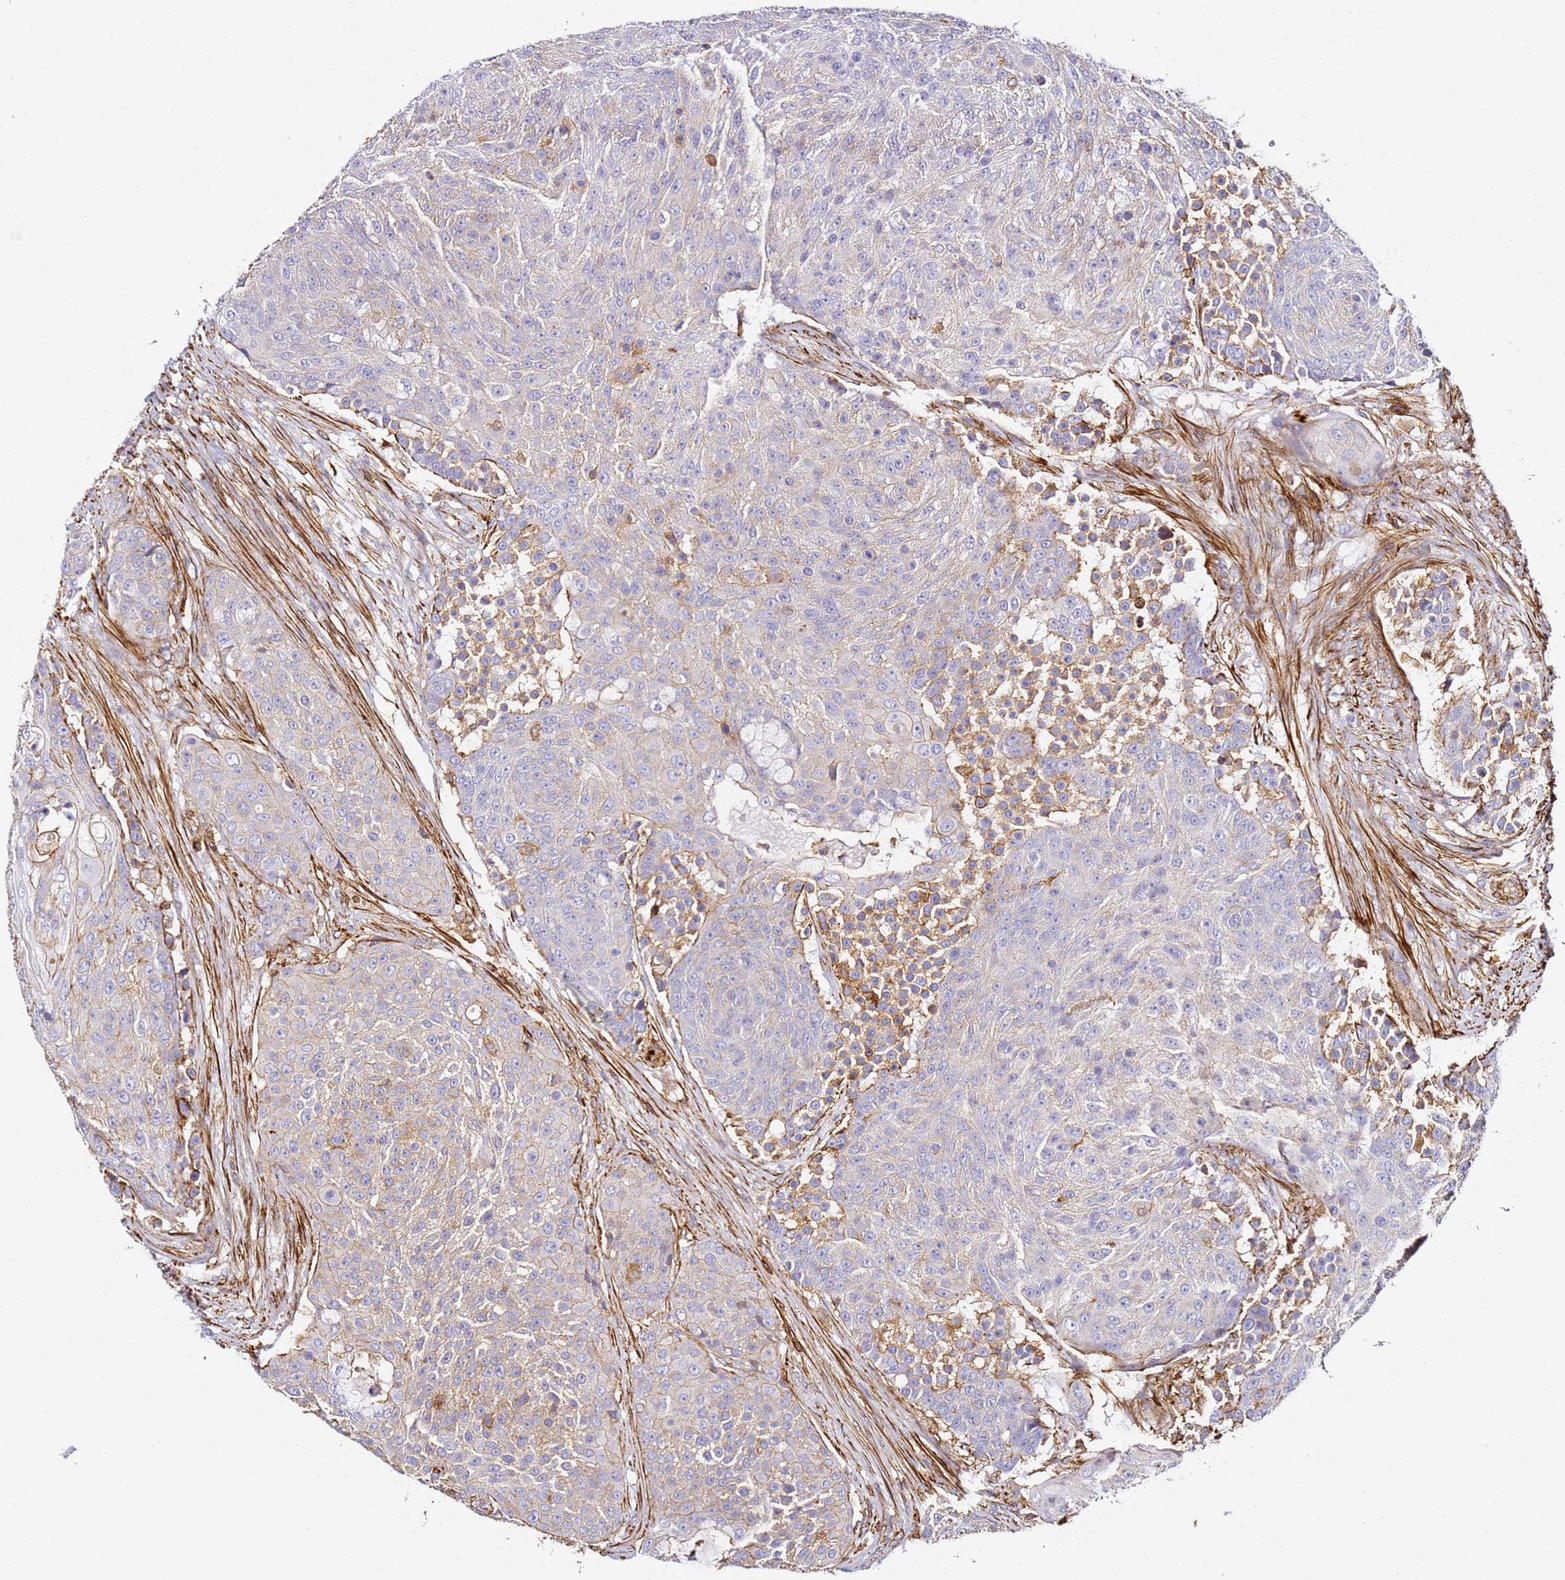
{"staining": {"intensity": "weak", "quantity": "<25%", "location": "cytoplasmic/membranous"}, "tissue": "urothelial cancer", "cell_type": "Tumor cells", "image_type": "cancer", "snomed": [{"axis": "morphology", "description": "Urothelial carcinoma, High grade"}, {"axis": "topography", "description": "Urinary bladder"}], "caption": "DAB (3,3'-diaminobenzidine) immunohistochemical staining of high-grade urothelial carcinoma demonstrates no significant positivity in tumor cells.", "gene": "ZNF671", "patient": {"sex": "female", "age": 63}}